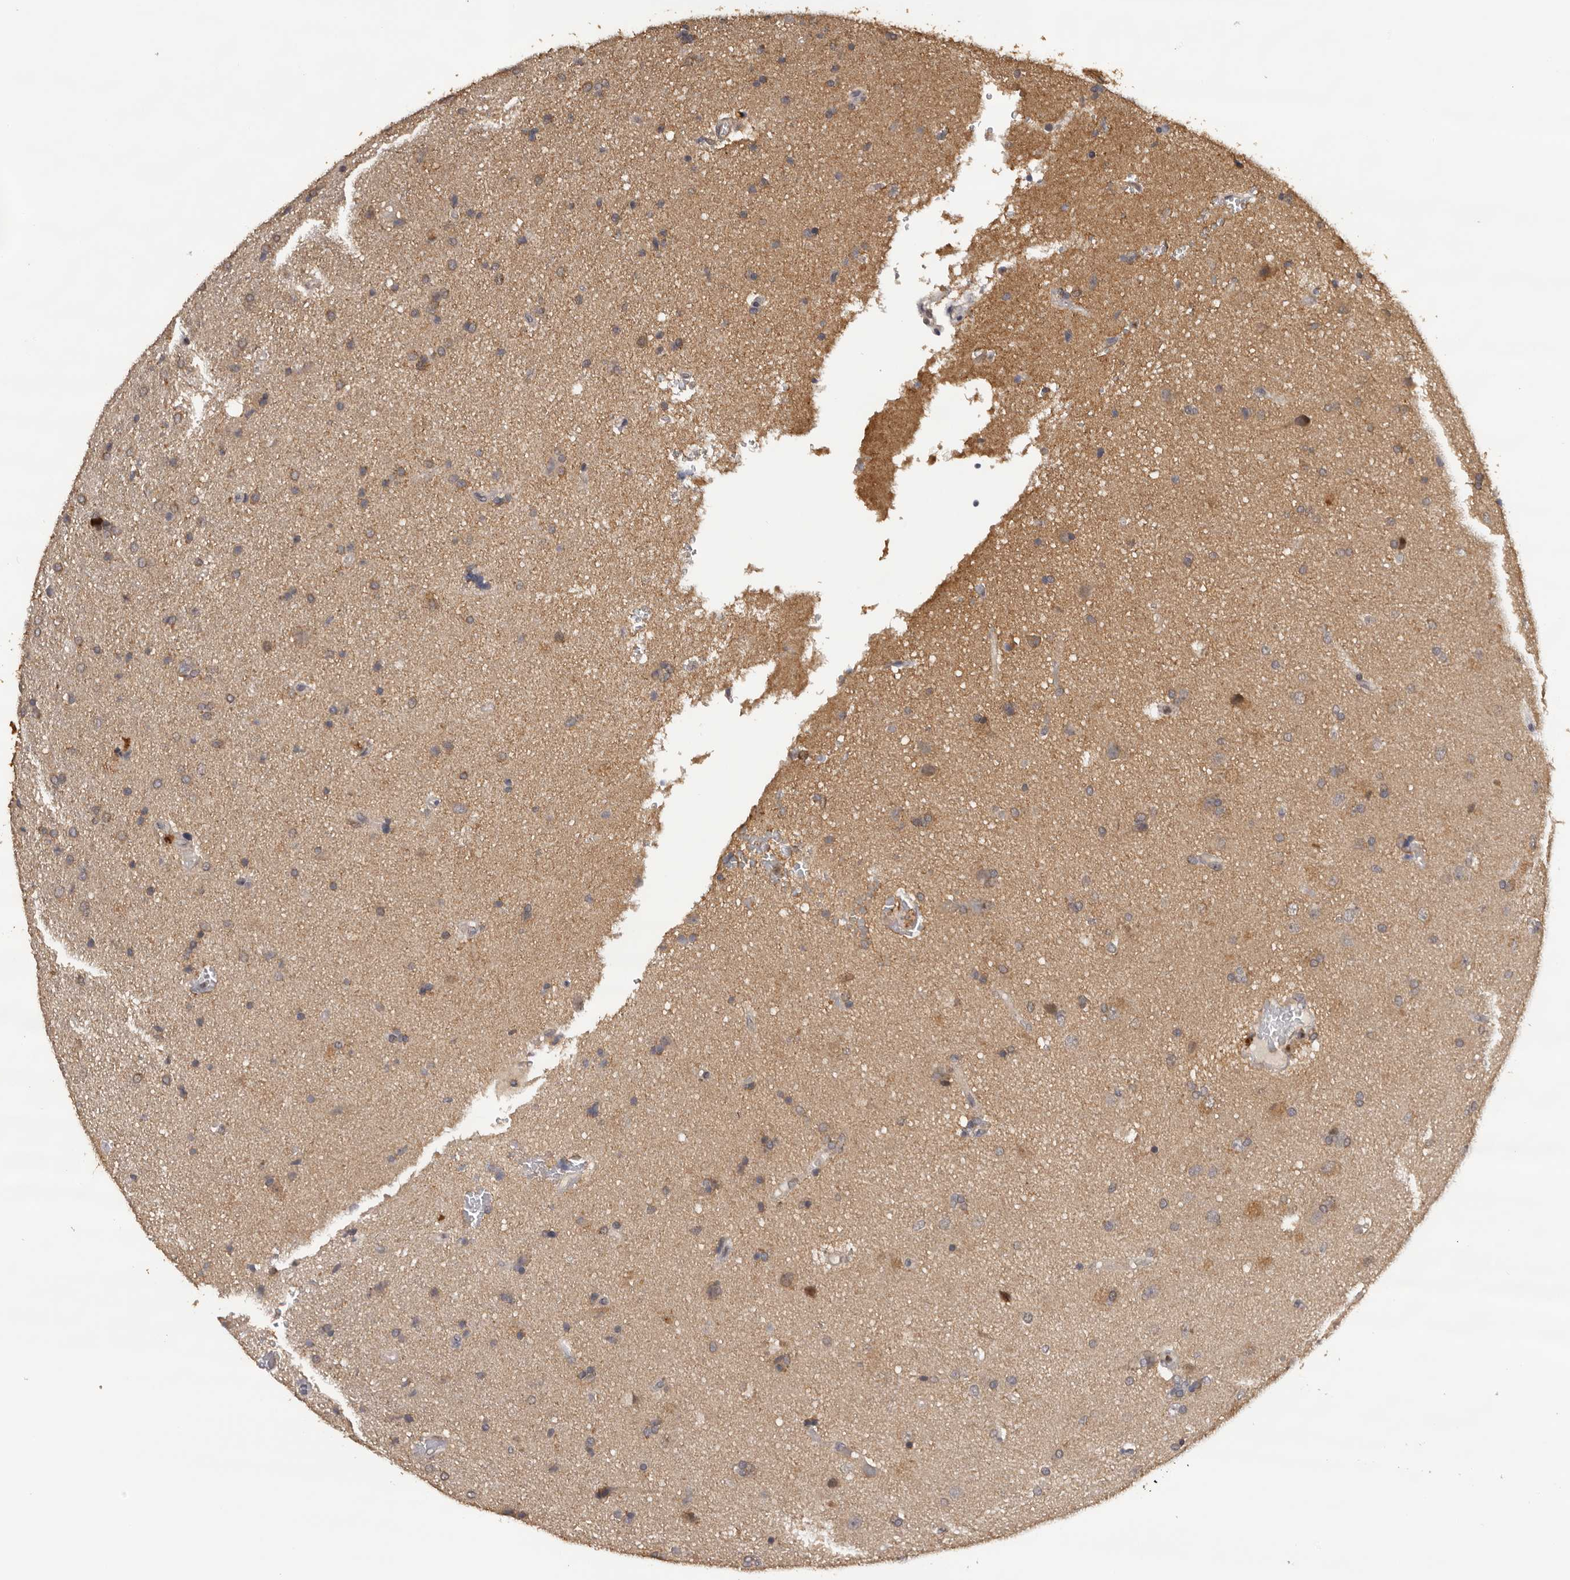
{"staining": {"intensity": "weak", "quantity": "<25%", "location": "cytoplasmic/membranous"}, "tissue": "glioma", "cell_type": "Tumor cells", "image_type": "cancer", "snomed": [{"axis": "morphology", "description": "Glioma, malignant, High grade"}, {"axis": "topography", "description": "Brain"}], "caption": "Human high-grade glioma (malignant) stained for a protein using immunohistochemistry reveals no staining in tumor cells.", "gene": "KIF2B", "patient": {"sex": "male", "age": 72}}